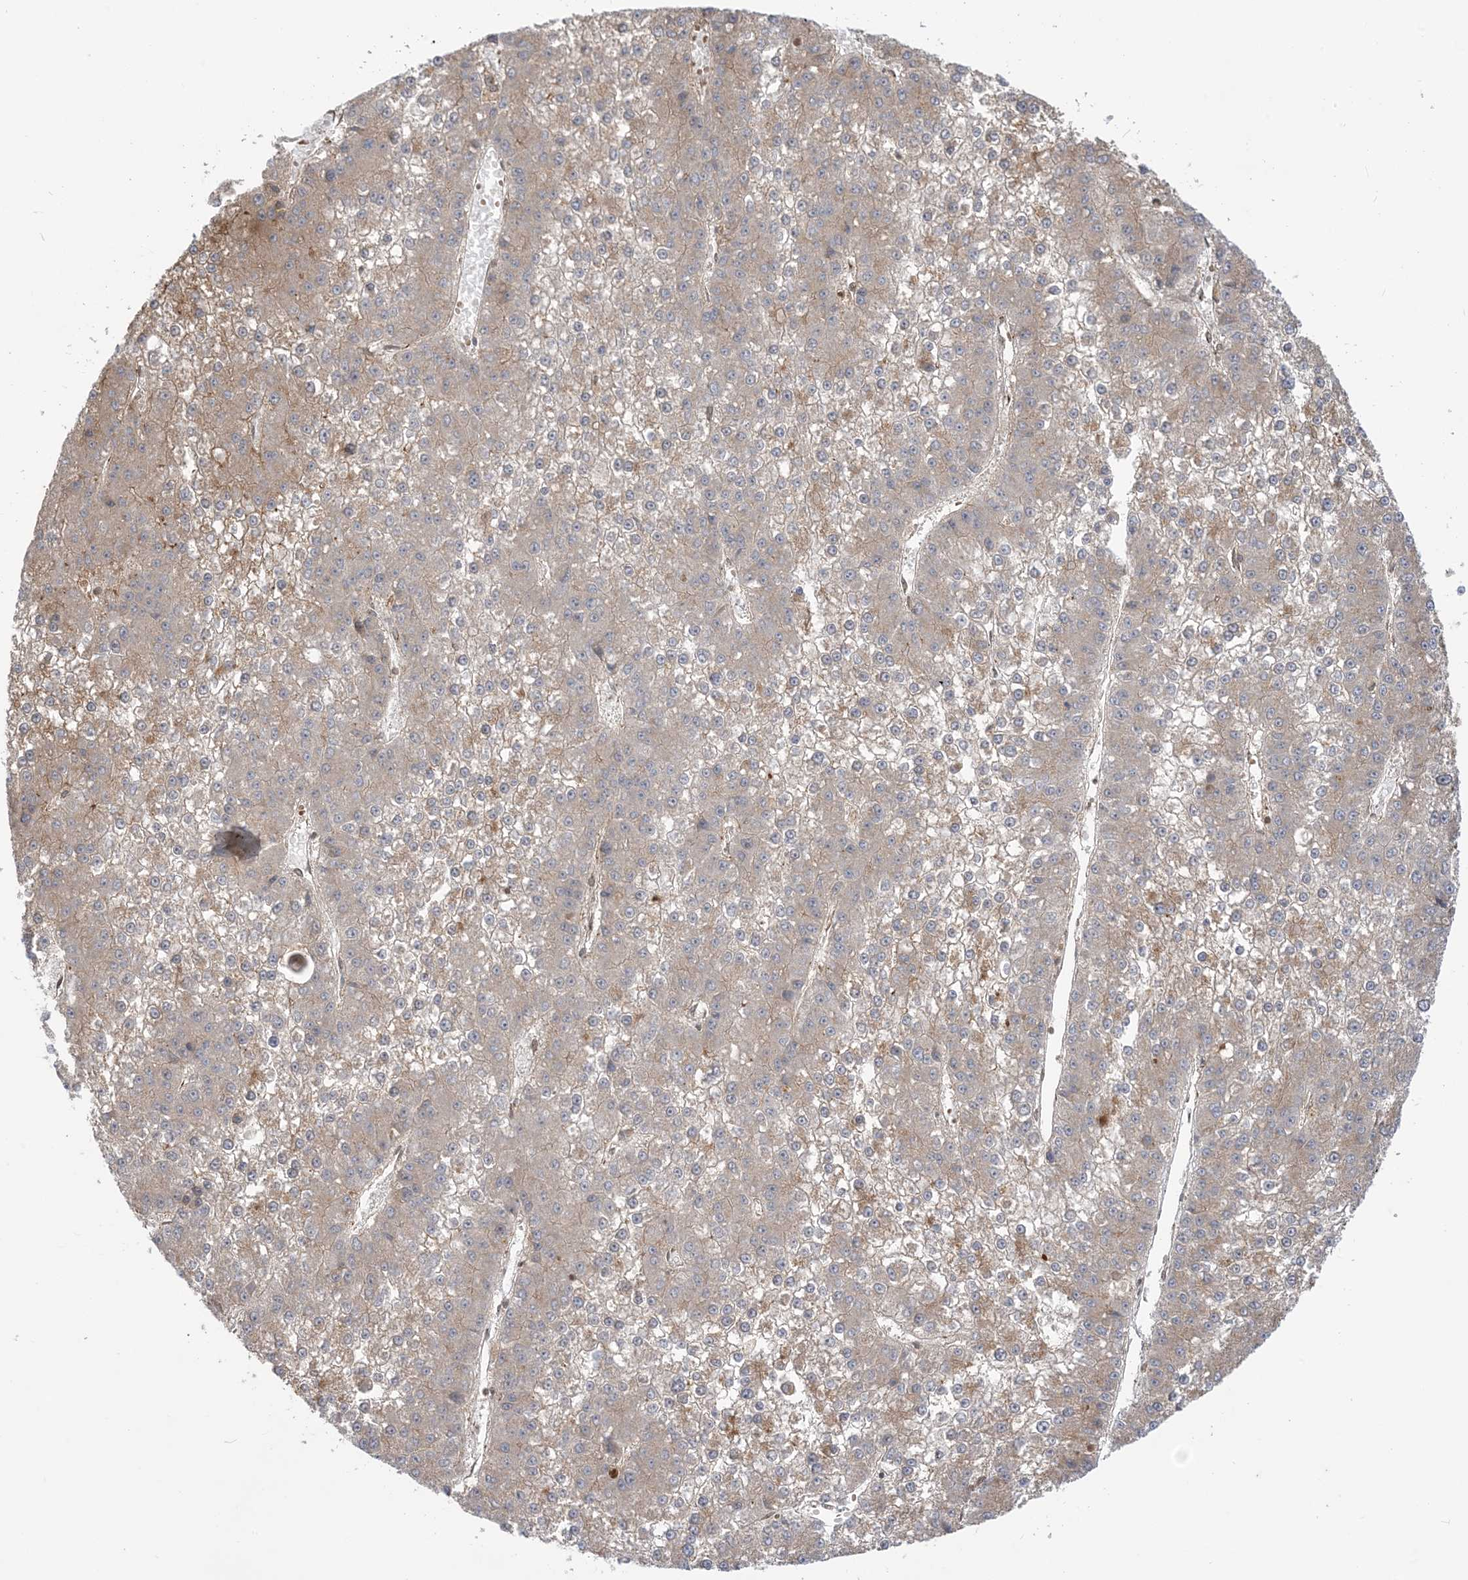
{"staining": {"intensity": "weak", "quantity": "25%-75%", "location": "cytoplasmic/membranous"}, "tissue": "liver cancer", "cell_type": "Tumor cells", "image_type": "cancer", "snomed": [{"axis": "morphology", "description": "Carcinoma, Hepatocellular, NOS"}, {"axis": "topography", "description": "Liver"}], "caption": "Brown immunohistochemical staining in liver hepatocellular carcinoma exhibits weak cytoplasmic/membranous positivity in about 25%-75% of tumor cells. (brown staining indicates protein expression, while blue staining denotes nuclei).", "gene": "CASP4", "patient": {"sex": "female", "age": 73}}